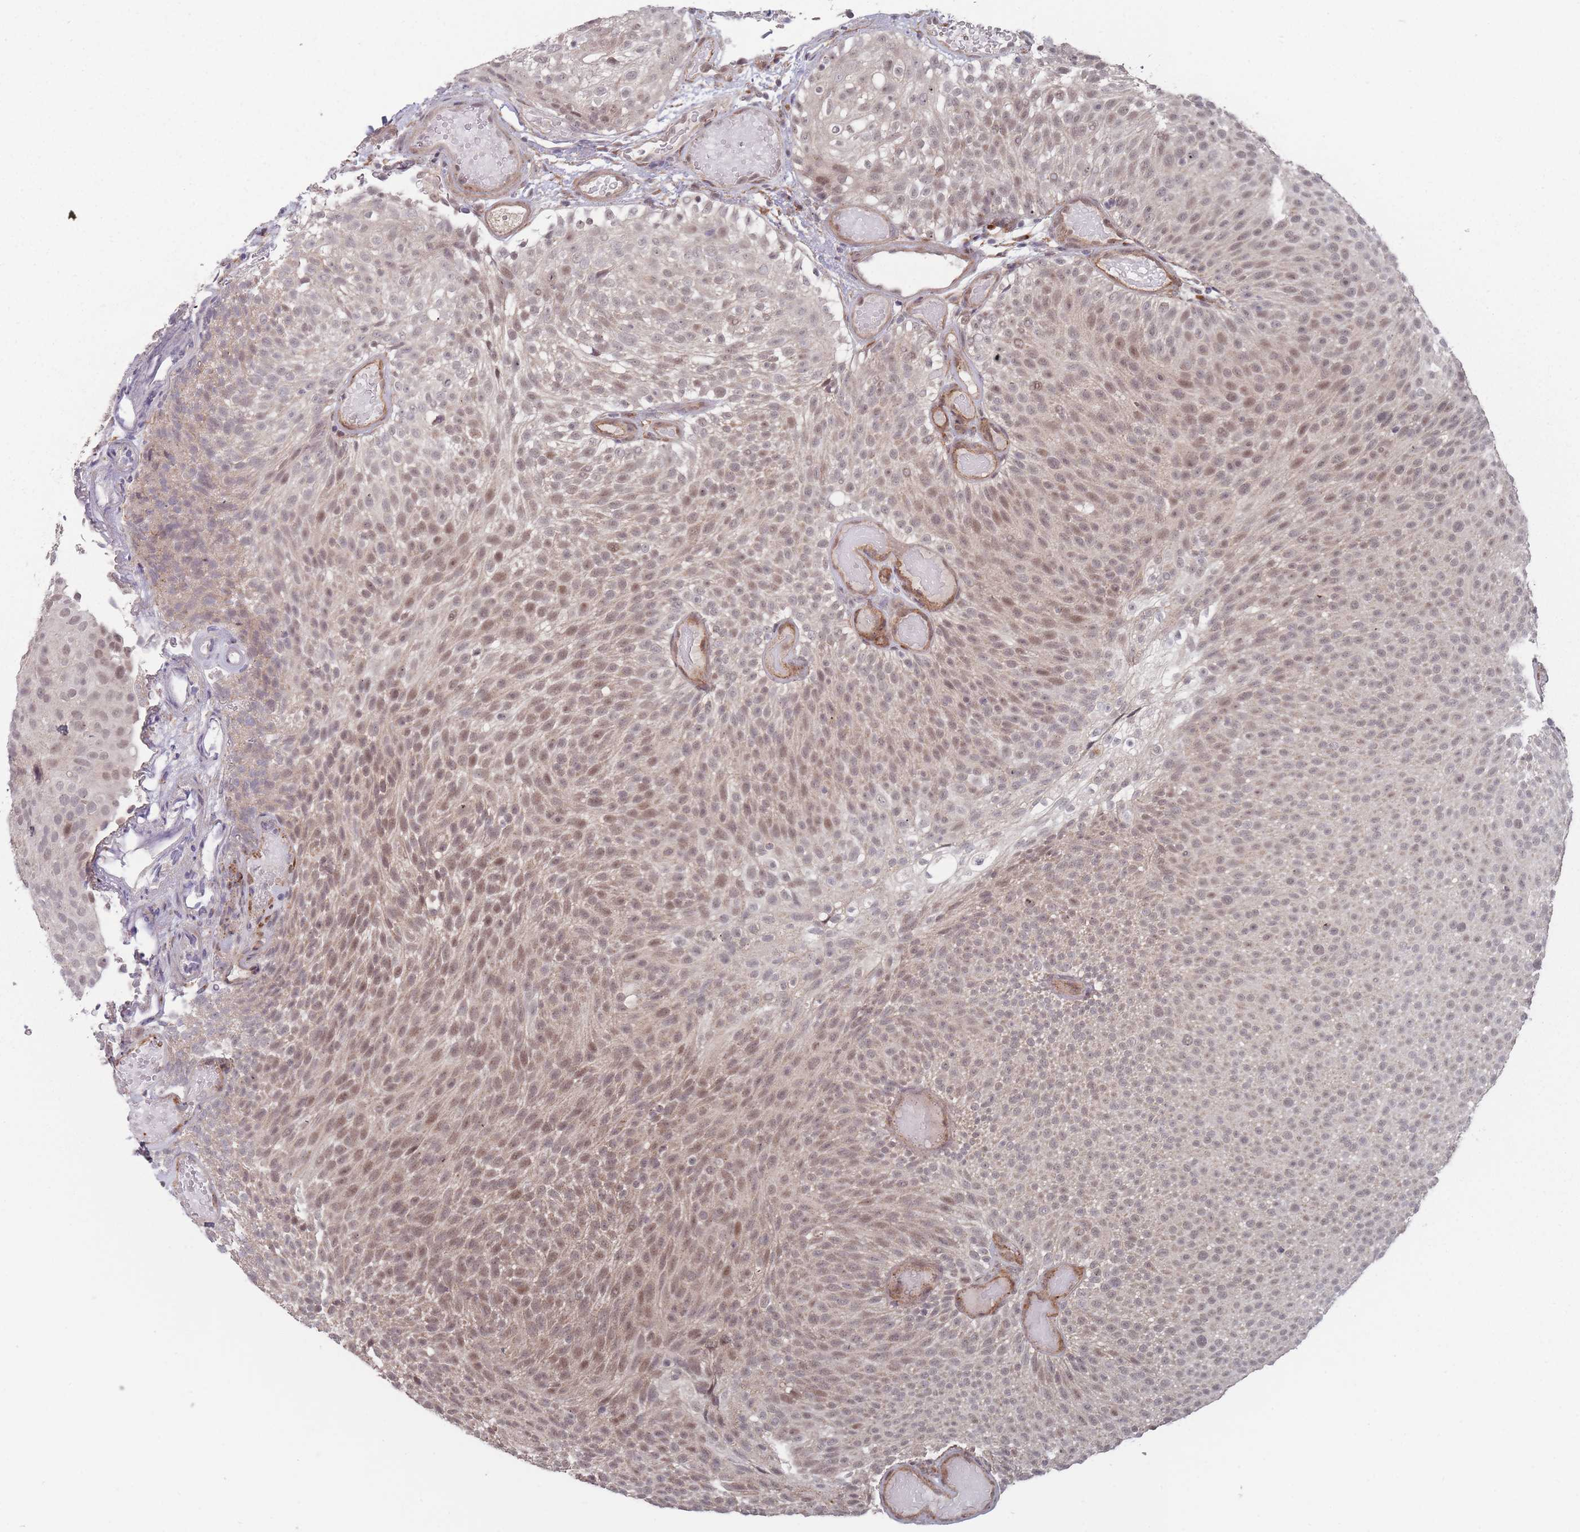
{"staining": {"intensity": "moderate", "quantity": "25%-75%", "location": "nuclear"}, "tissue": "urothelial cancer", "cell_type": "Tumor cells", "image_type": "cancer", "snomed": [{"axis": "morphology", "description": "Urothelial carcinoma, Low grade"}, {"axis": "topography", "description": "Urinary bladder"}], "caption": "Immunohistochemistry (DAB) staining of low-grade urothelial carcinoma exhibits moderate nuclear protein staining in about 25%-75% of tumor cells.", "gene": "CNTRL", "patient": {"sex": "male", "age": 78}}